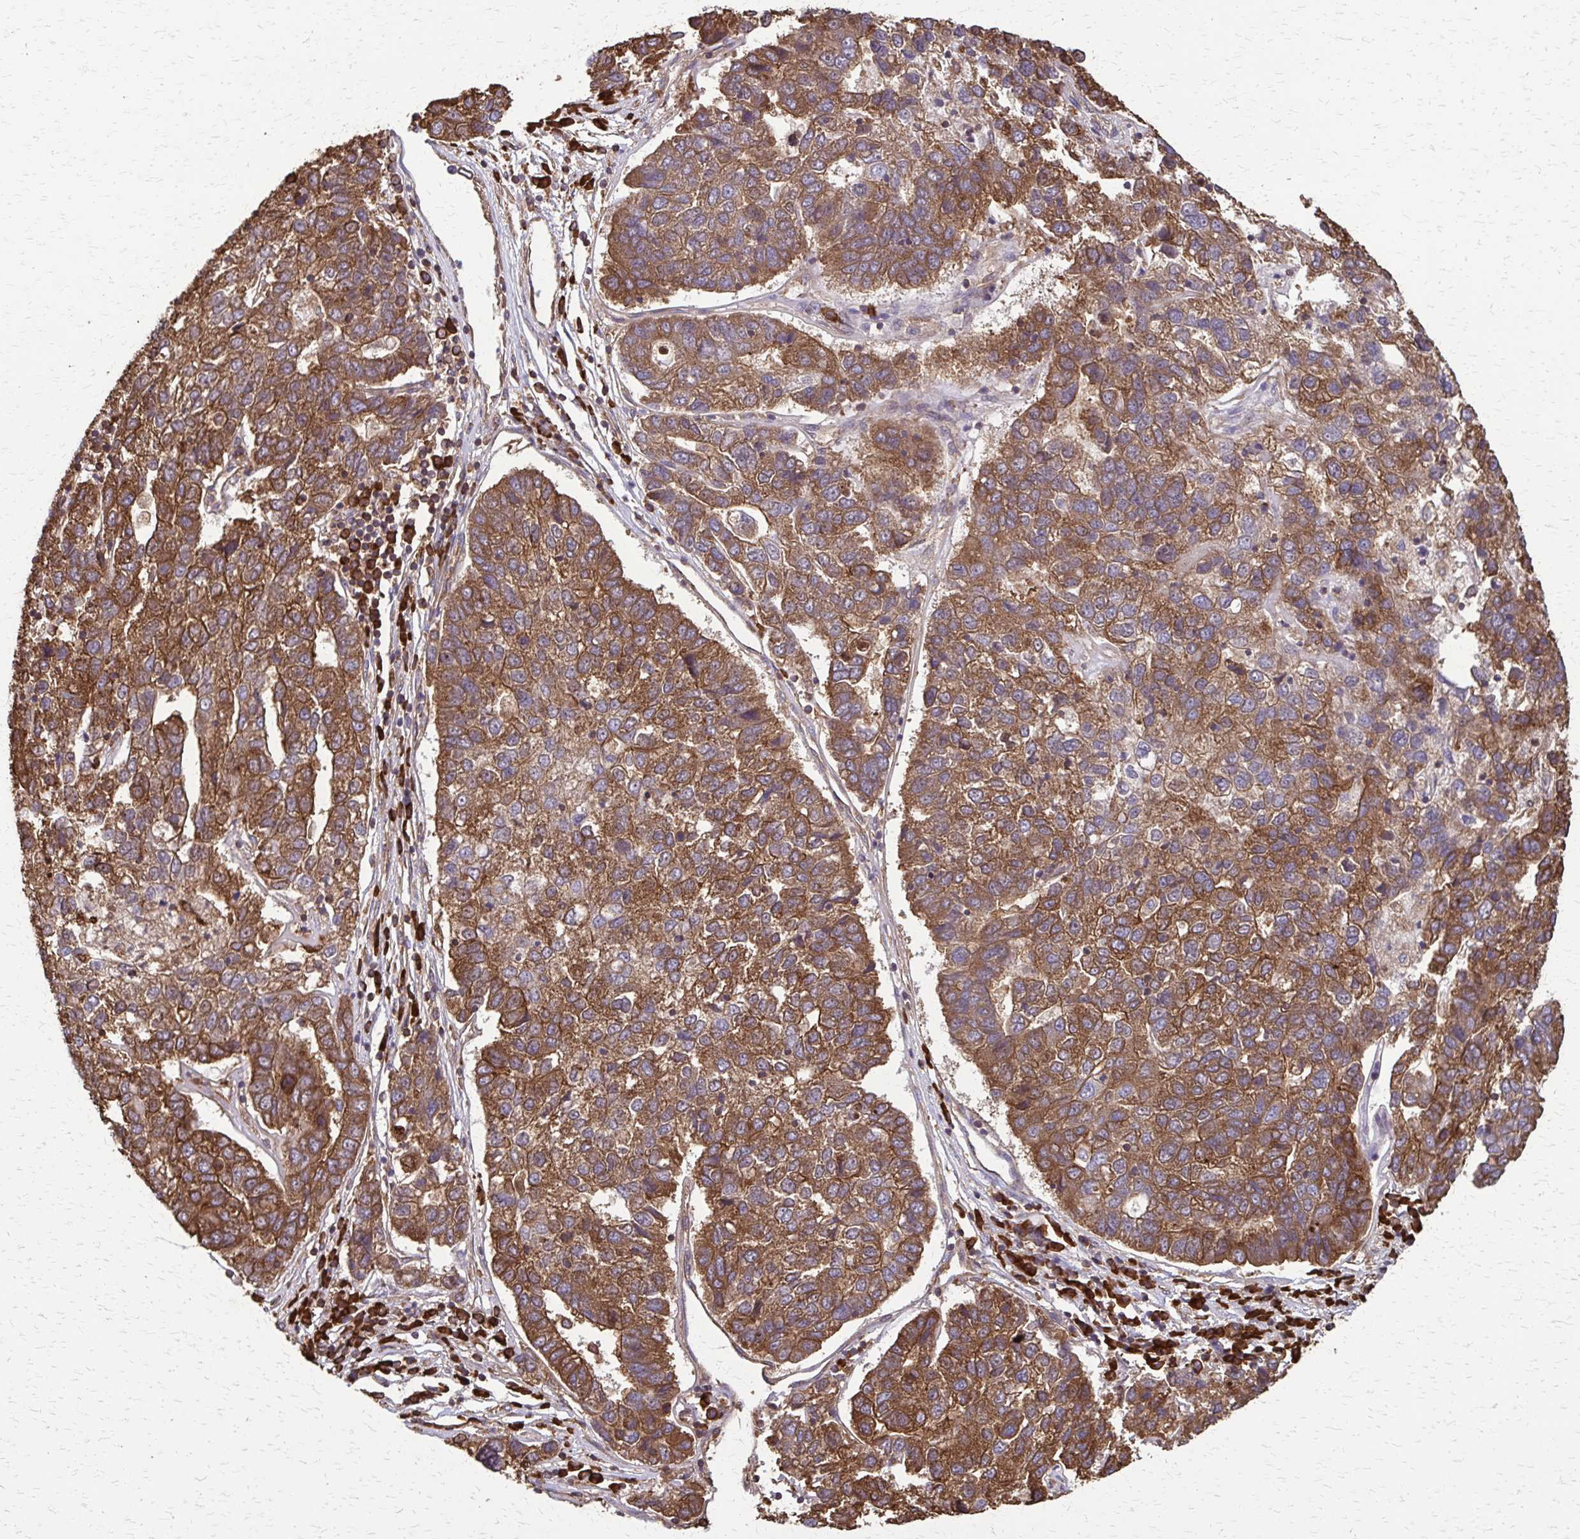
{"staining": {"intensity": "moderate", "quantity": ">75%", "location": "cytoplasmic/membranous"}, "tissue": "pancreatic cancer", "cell_type": "Tumor cells", "image_type": "cancer", "snomed": [{"axis": "morphology", "description": "Adenocarcinoma, NOS"}, {"axis": "topography", "description": "Pancreas"}], "caption": "Pancreatic cancer was stained to show a protein in brown. There is medium levels of moderate cytoplasmic/membranous expression in approximately >75% of tumor cells. (DAB IHC, brown staining for protein, blue staining for nuclei).", "gene": "EEF2", "patient": {"sex": "female", "age": 61}}